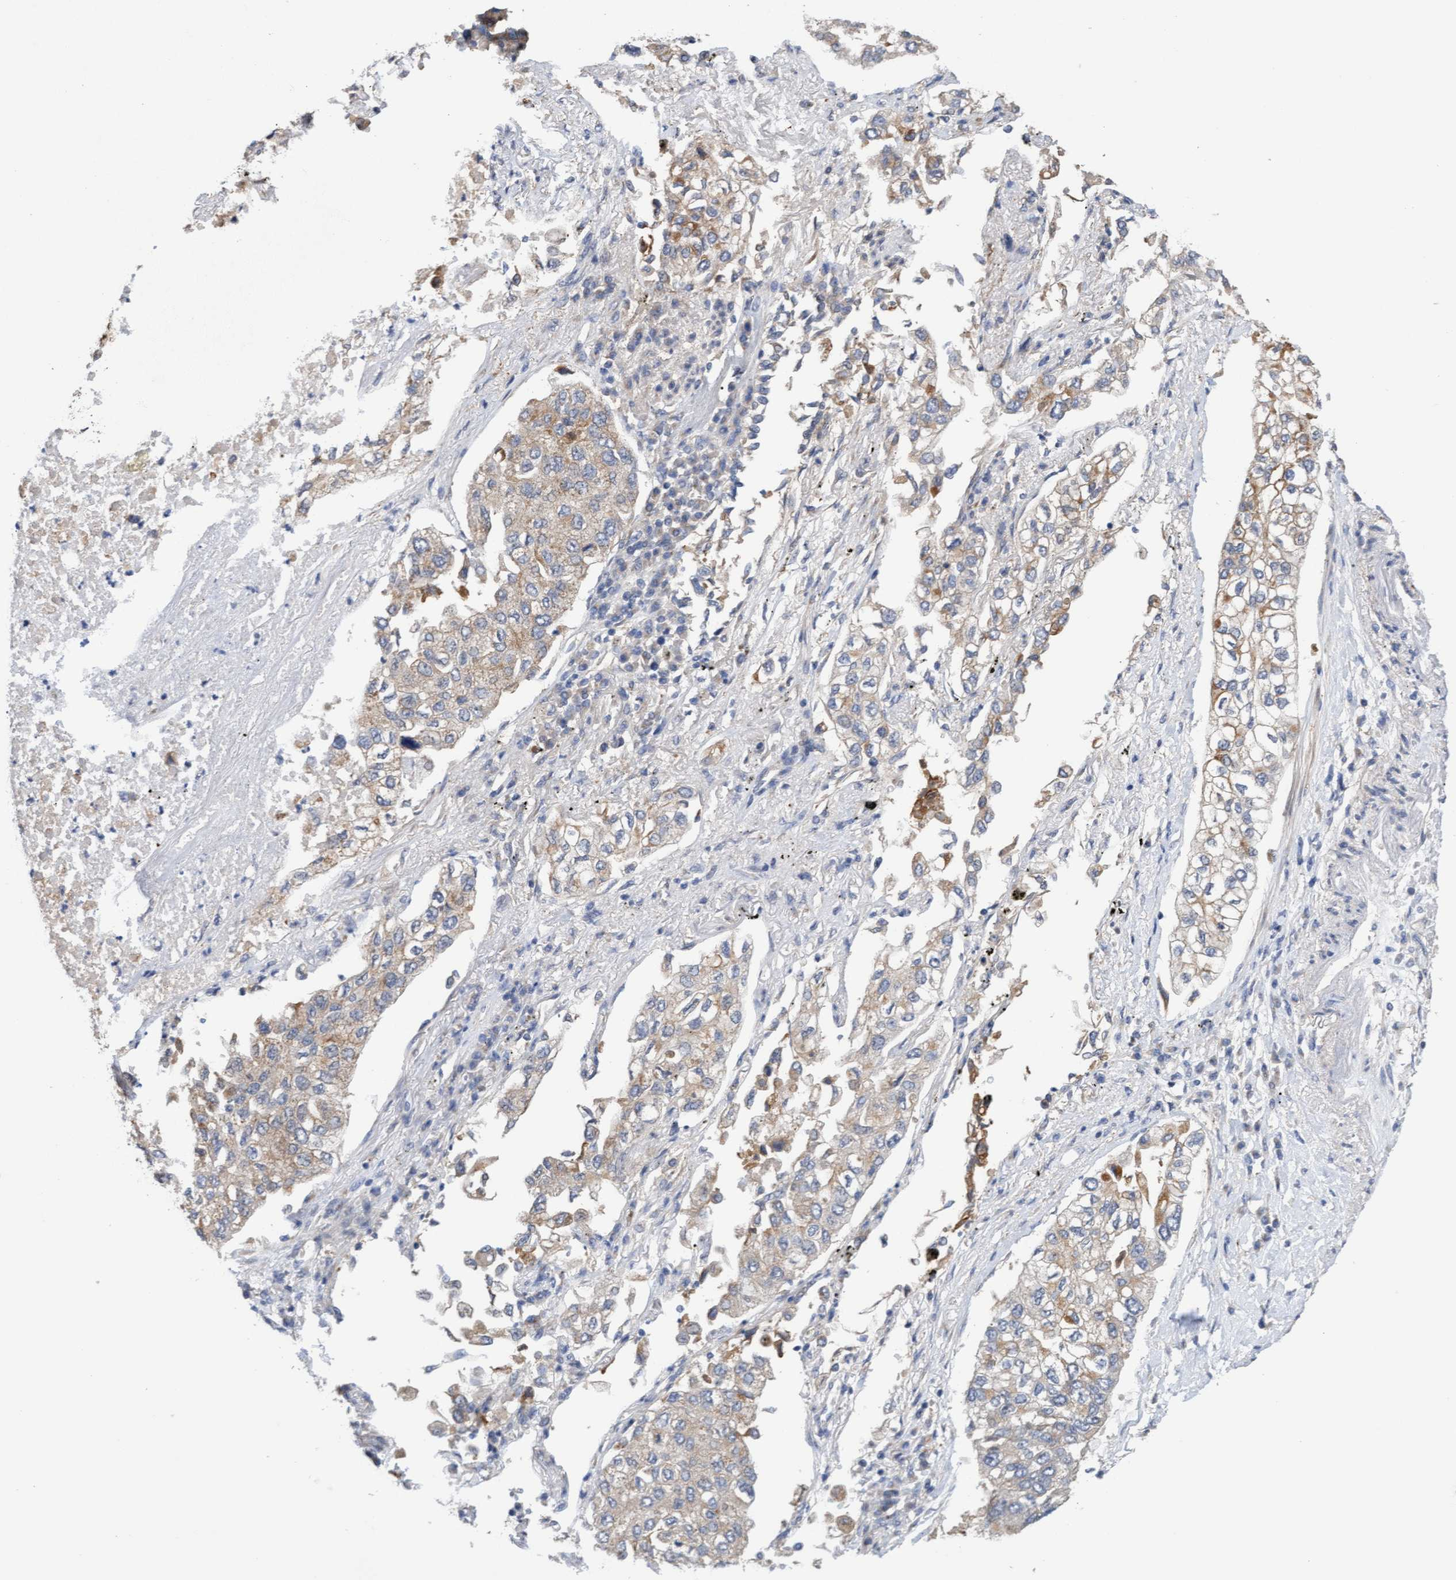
{"staining": {"intensity": "weak", "quantity": "25%-75%", "location": "cytoplasmic/membranous"}, "tissue": "lung cancer", "cell_type": "Tumor cells", "image_type": "cancer", "snomed": [{"axis": "morphology", "description": "Inflammation, NOS"}, {"axis": "morphology", "description": "Adenocarcinoma, NOS"}, {"axis": "topography", "description": "Lung"}], "caption": "Tumor cells reveal weak cytoplasmic/membranous positivity in approximately 25%-75% of cells in lung cancer.", "gene": "ITFG1", "patient": {"sex": "male", "age": 63}}